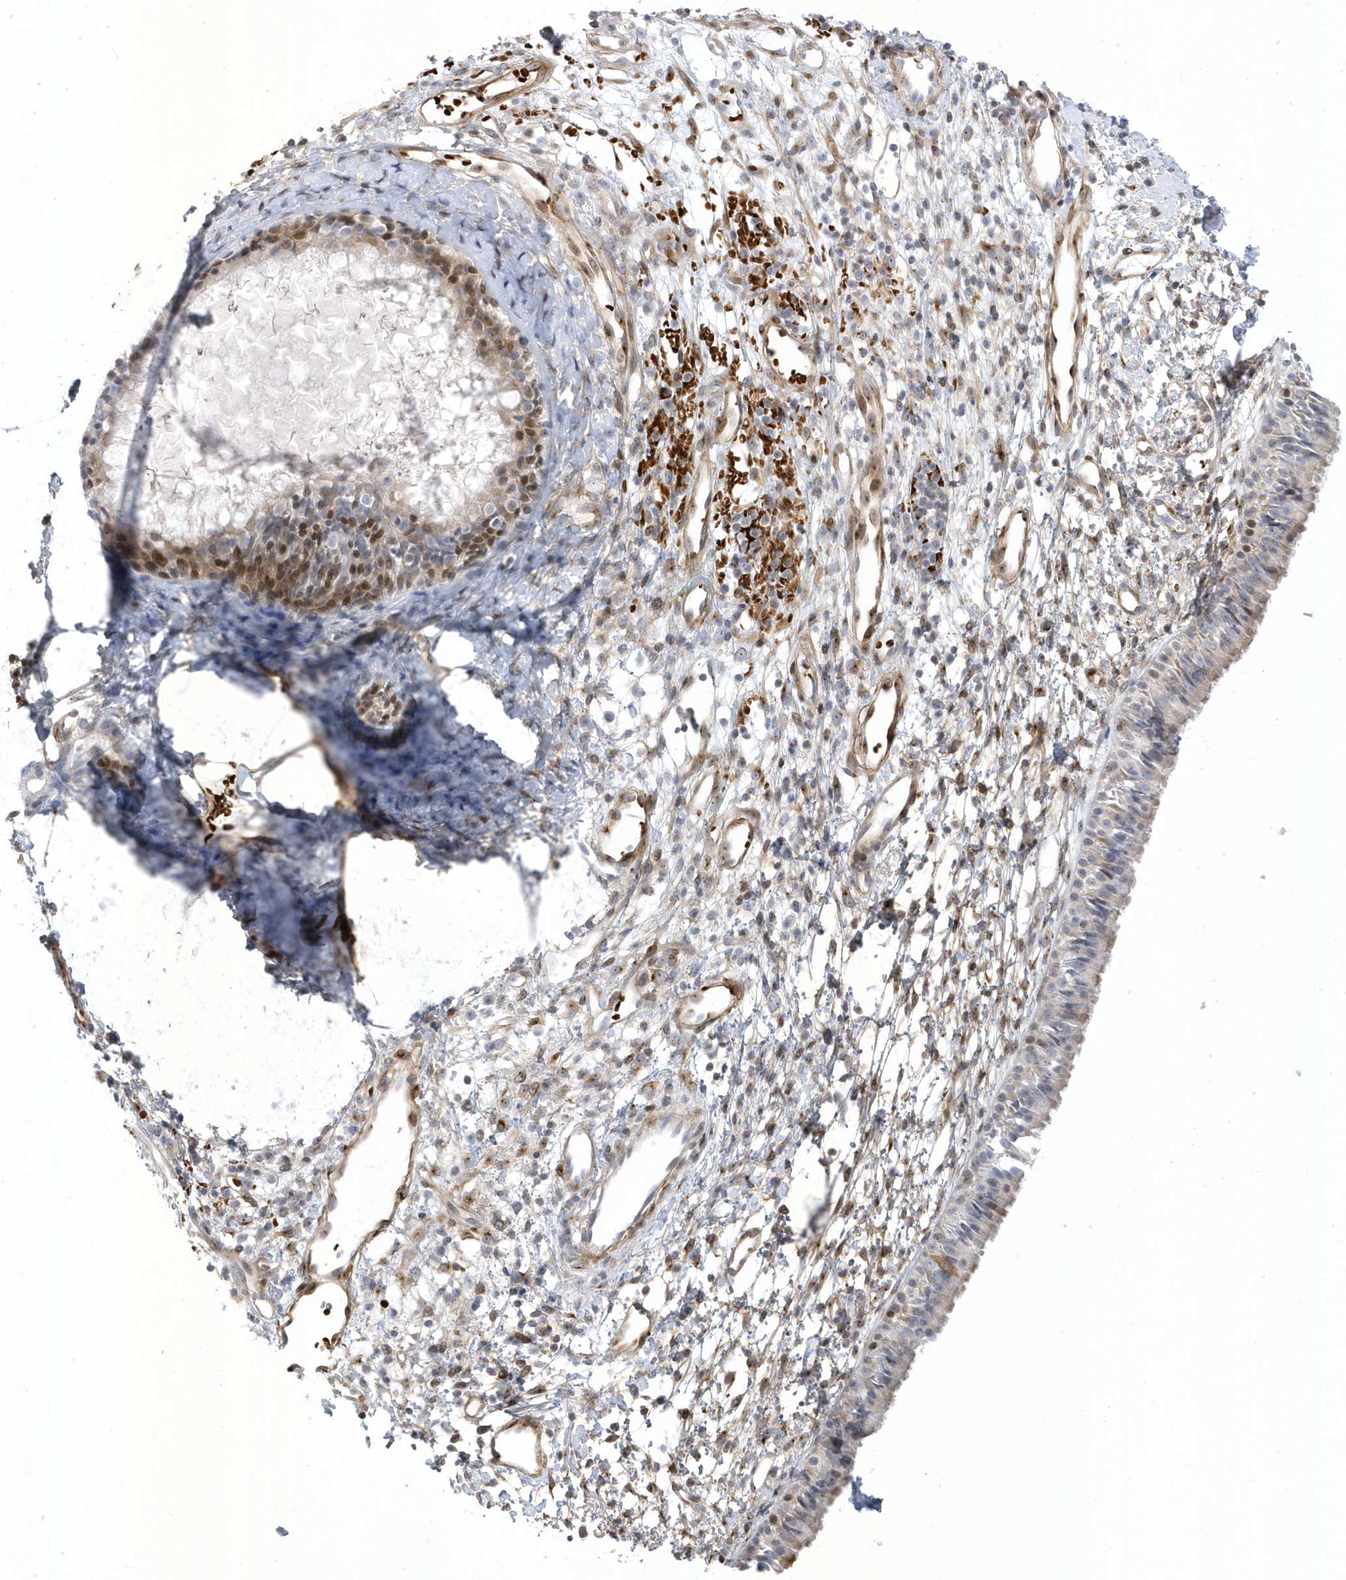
{"staining": {"intensity": "moderate", "quantity": "25%-75%", "location": "cytoplasmic/membranous,nuclear"}, "tissue": "nasopharynx", "cell_type": "Respiratory epithelial cells", "image_type": "normal", "snomed": [{"axis": "morphology", "description": "Normal tissue, NOS"}, {"axis": "topography", "description": "Nasopharynx"}], "caption": "Nasopharynx stained with immunohistochemistry demonstrates moderate cytoplasmic/membranous,nuclear expression in about 25%-75% of respiratory epithelial cells.", "gene": "MAP7D3", "patient": {"sex": "male", "age": 22}}